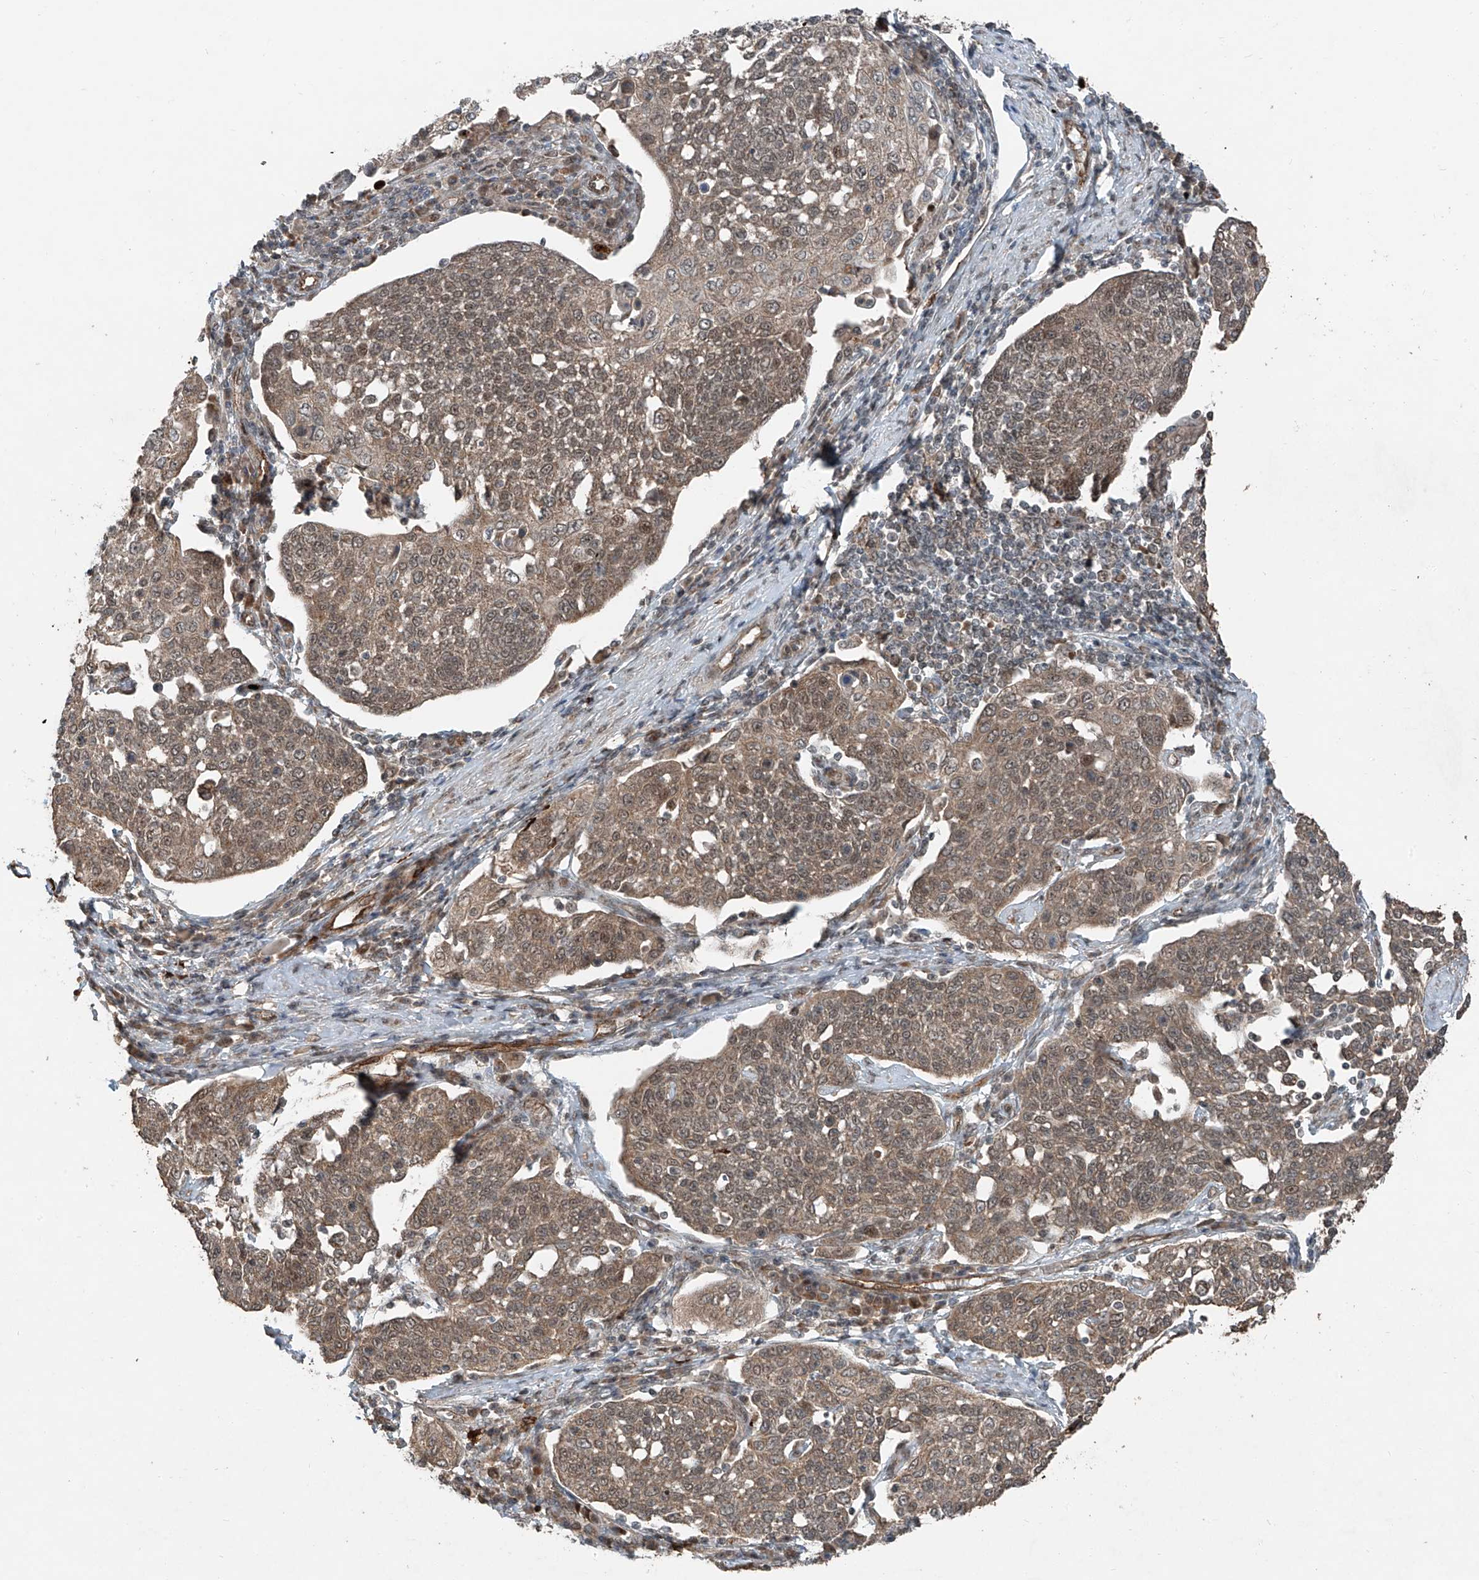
{"staining": {"intensity": "moderate", "quantity": ">75%", "location": "cytoplasmic/membranous"}, "tissue": "cervical cancer", "cell_type": "Tumor cells", "image_type": "cancer", "snomed": [{"axis": "morphology", "description": "Squamous cell carcinoma, NOS"}, {"axis": "topography", "description": "Cervix"}], "caption": "Brown immunohistochemical staining in human squamous cell carcinoma (cervical) exhibits moderate cytoplasmic/membranous positivity in approximately >75% of tumor cells.", "gene": "ZNF620", "patient": {"sex": "female", "age": 34}}